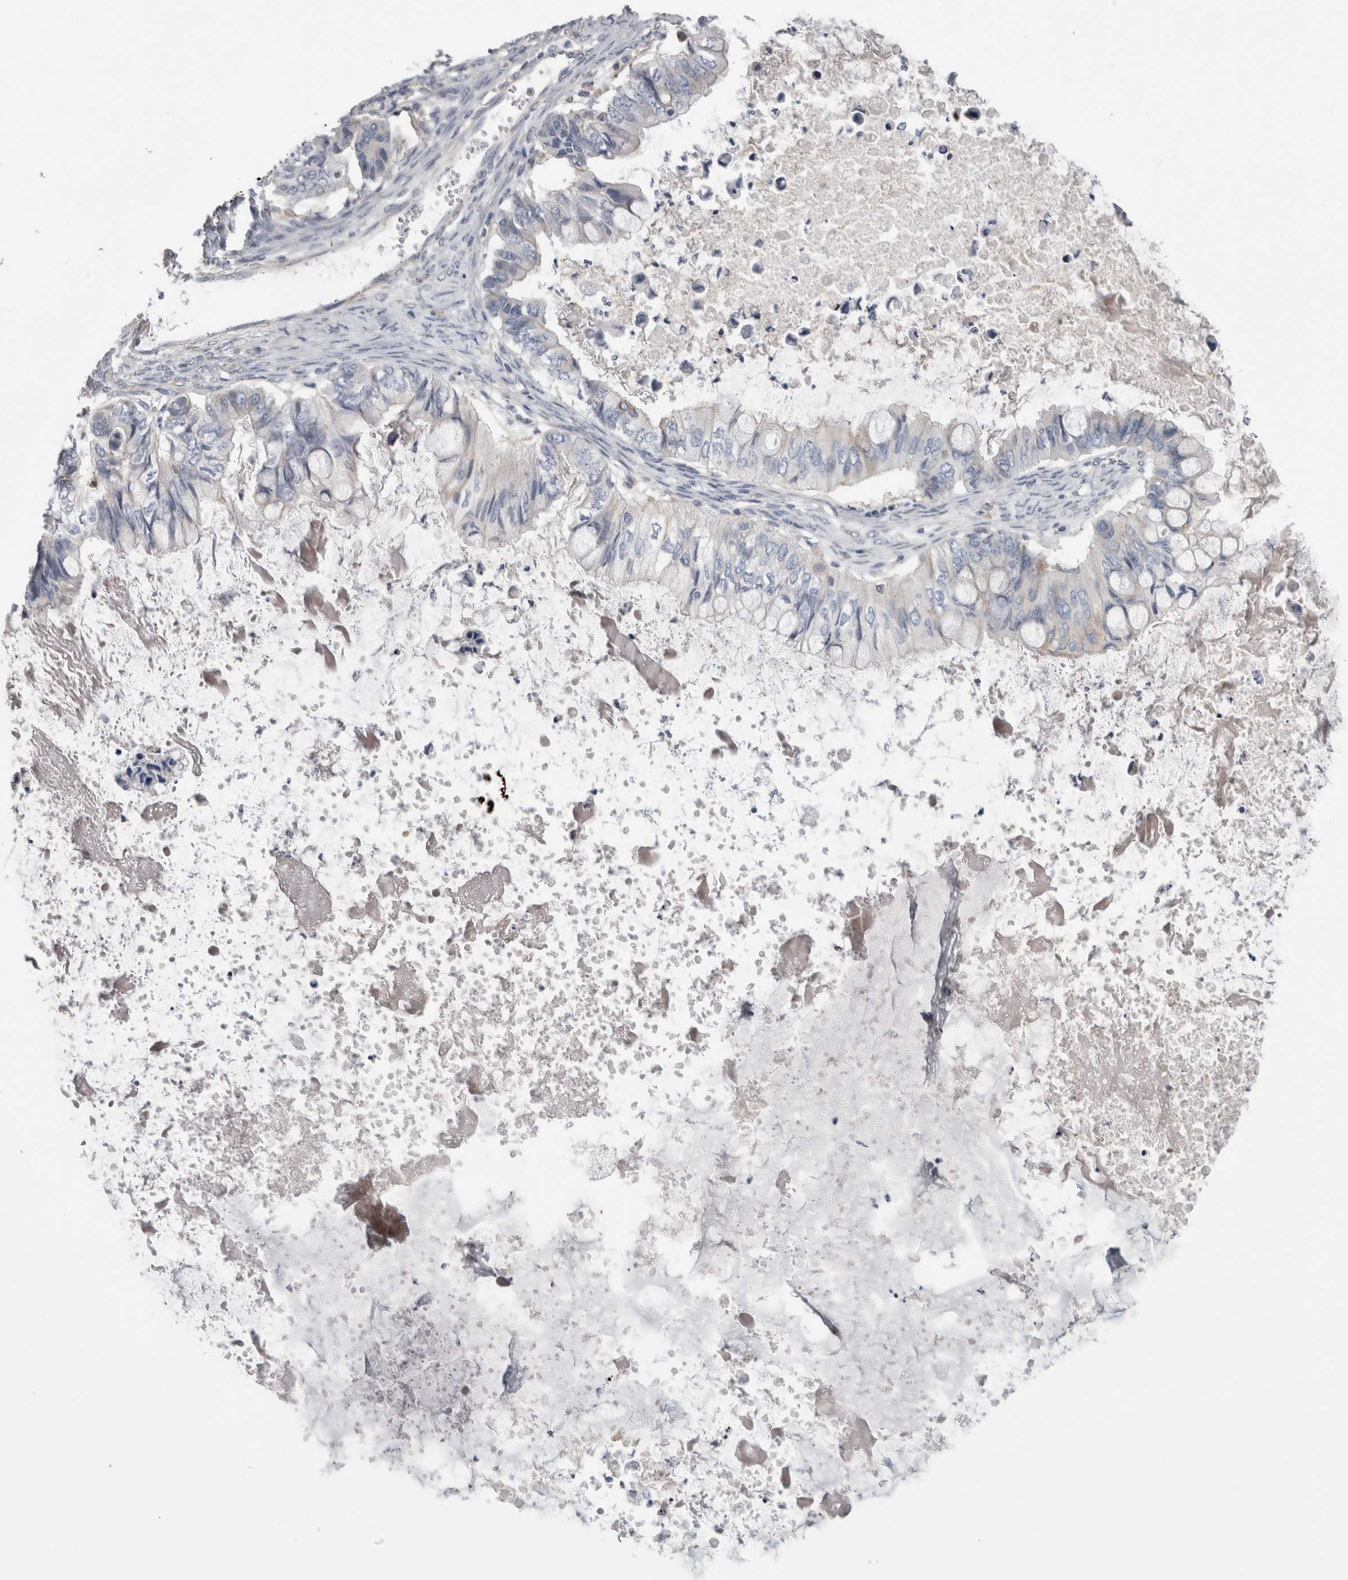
{"staining": {"intensity": "negative", "quantity": "none", "location": "none"}, "tissue": "ovarian cancer", "cell_type": "Tumor cells", "image_type": "cancer", "snomed": [{"axis": "morphology", "description": "Cystadenocarcinoma, mucinous, NOS"}, {"axis": "topography", "description": "Ovary"}], "caption": "There is no significant staining in tumor cells of ovarian cancer.", "gene": "SMAP2", "patient": {"sex": "female", "age": 80}}